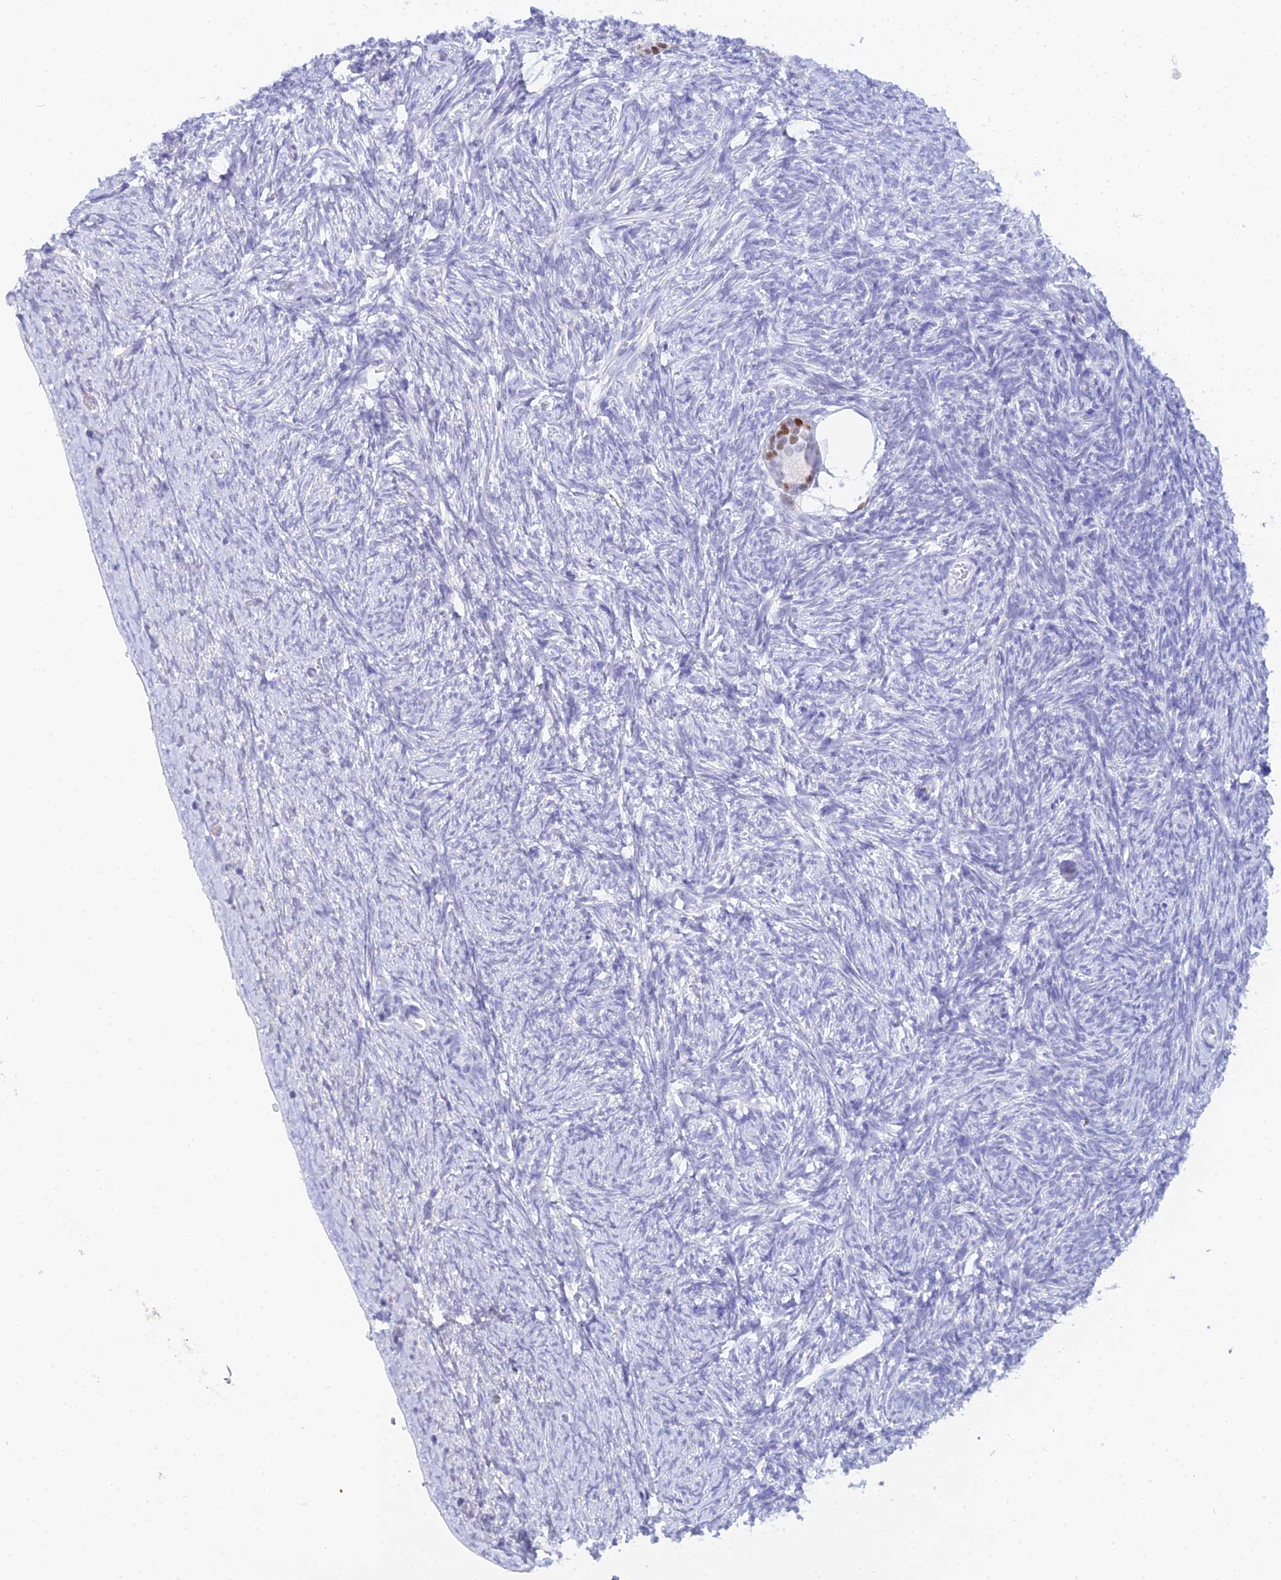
{"staining": {"intensity": "moderate", "quantity": ">75%", "location": "nuclear"}, "tissue": "ovary", "cell_type": "Follicle cells", "image_type": "normal", "snomed": [{"axis": "morphology", "description": "Normal tissue, NOS"}, {"axis": "topography", "description": "Ovary"}], "caption": "This histopathology image displays benign ovary stained with immunohistochemistry (IHC) to label a protein in brown. The nuclear of follicle cells show moderate positivity for the protein. Nuclei are counter-stained blue.", "gene": "MCM2", "patient": {"sex": "female", "age": 44}}